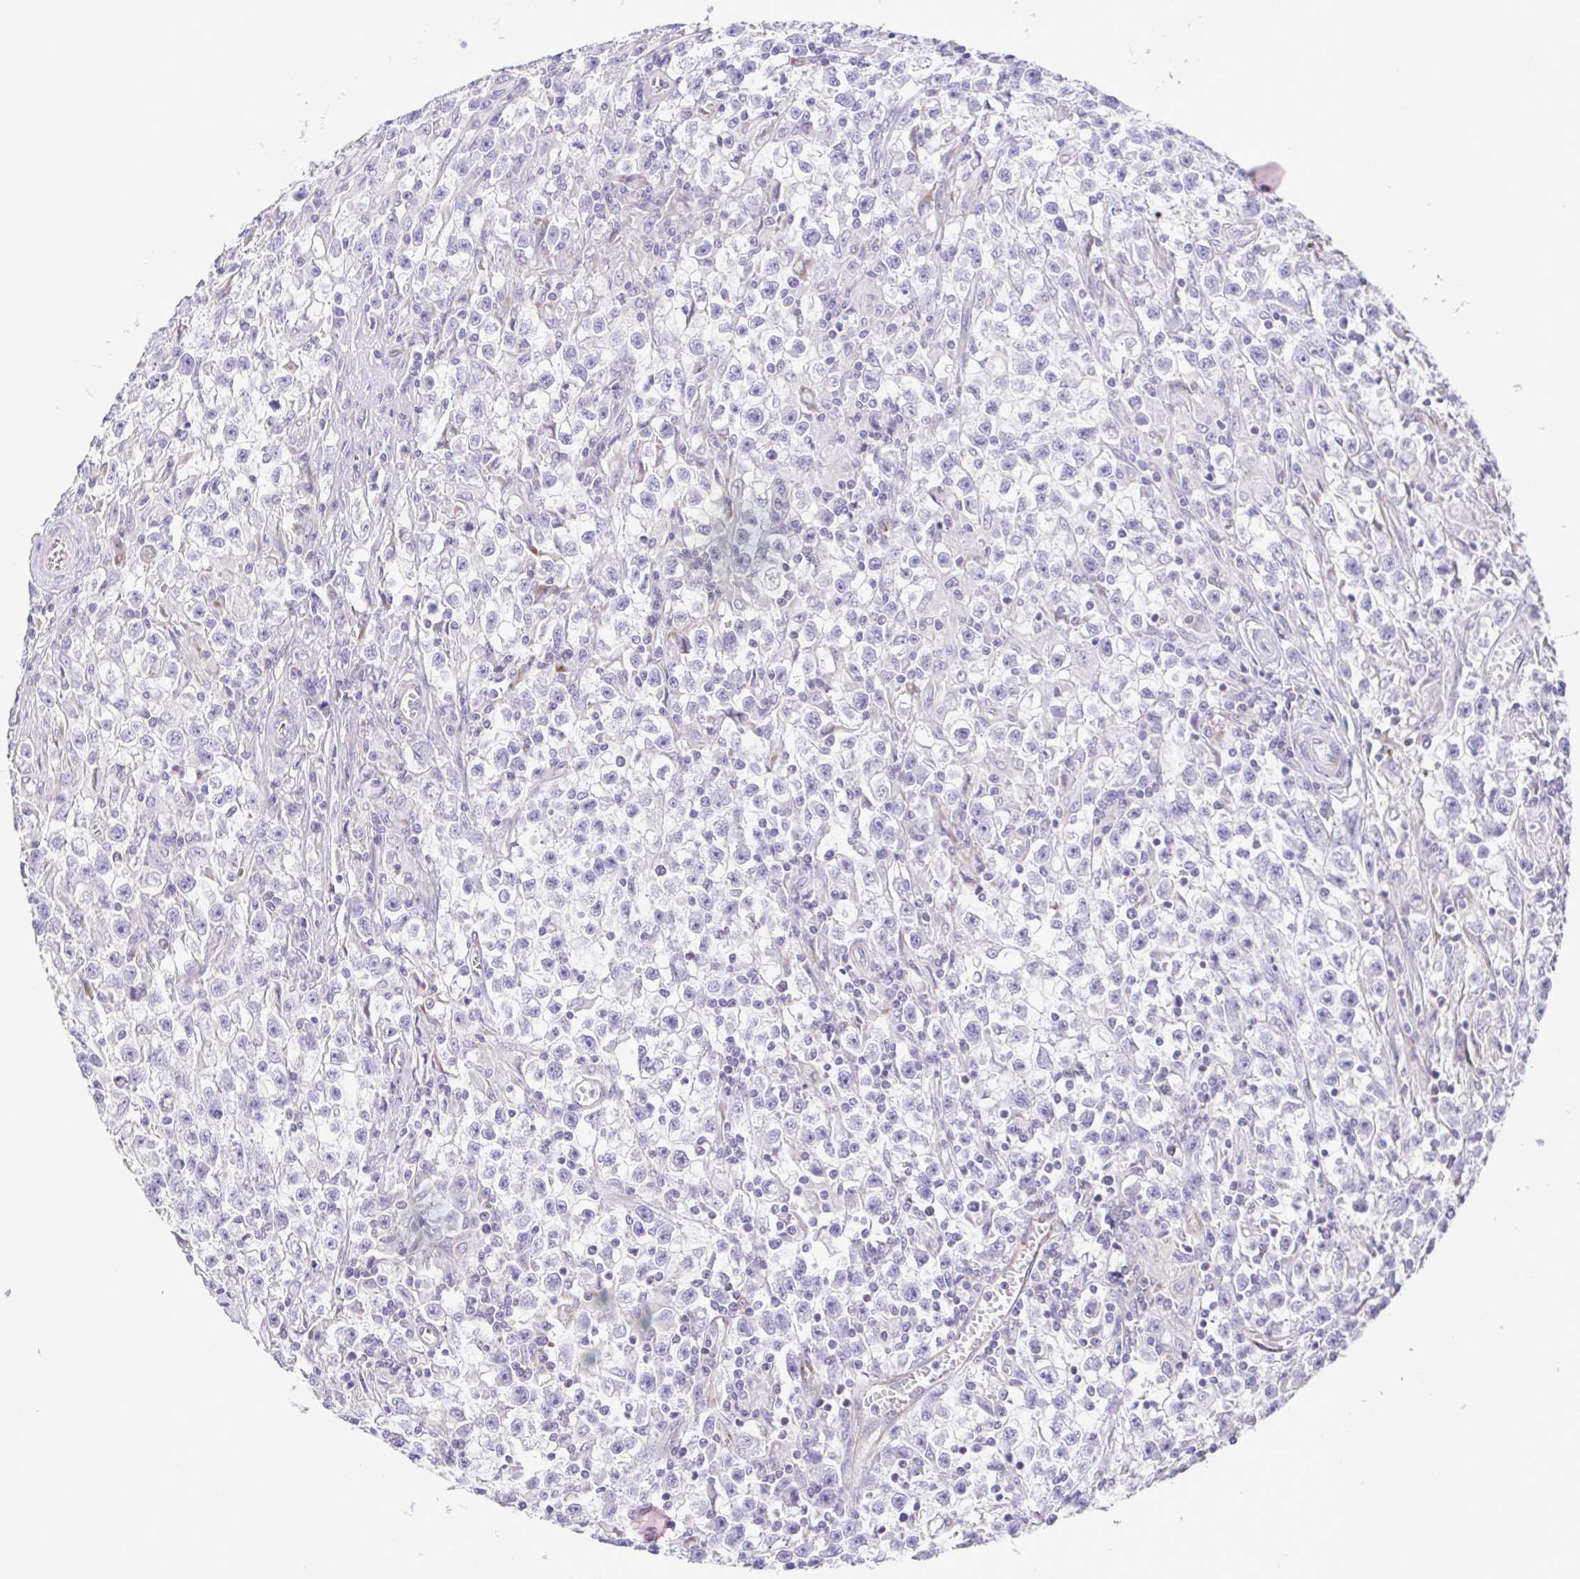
{"staining": {"intensity": "negative", "quantity": "none", "location": "none"}, "tissue": "testis cancer", "cell_type": "Tumor cells", "image_type": "cancer", "snomed": [{"axis": "morphology", "description": "Seminoma, NOS"}, {"axis": "topography", "description": "Testis"}], "caption": "Tumor cells are negative for protein expression in human testis cancer (seminoma).", "gene": "FLT1", "patient": {"sex": "male", "age": 31}}